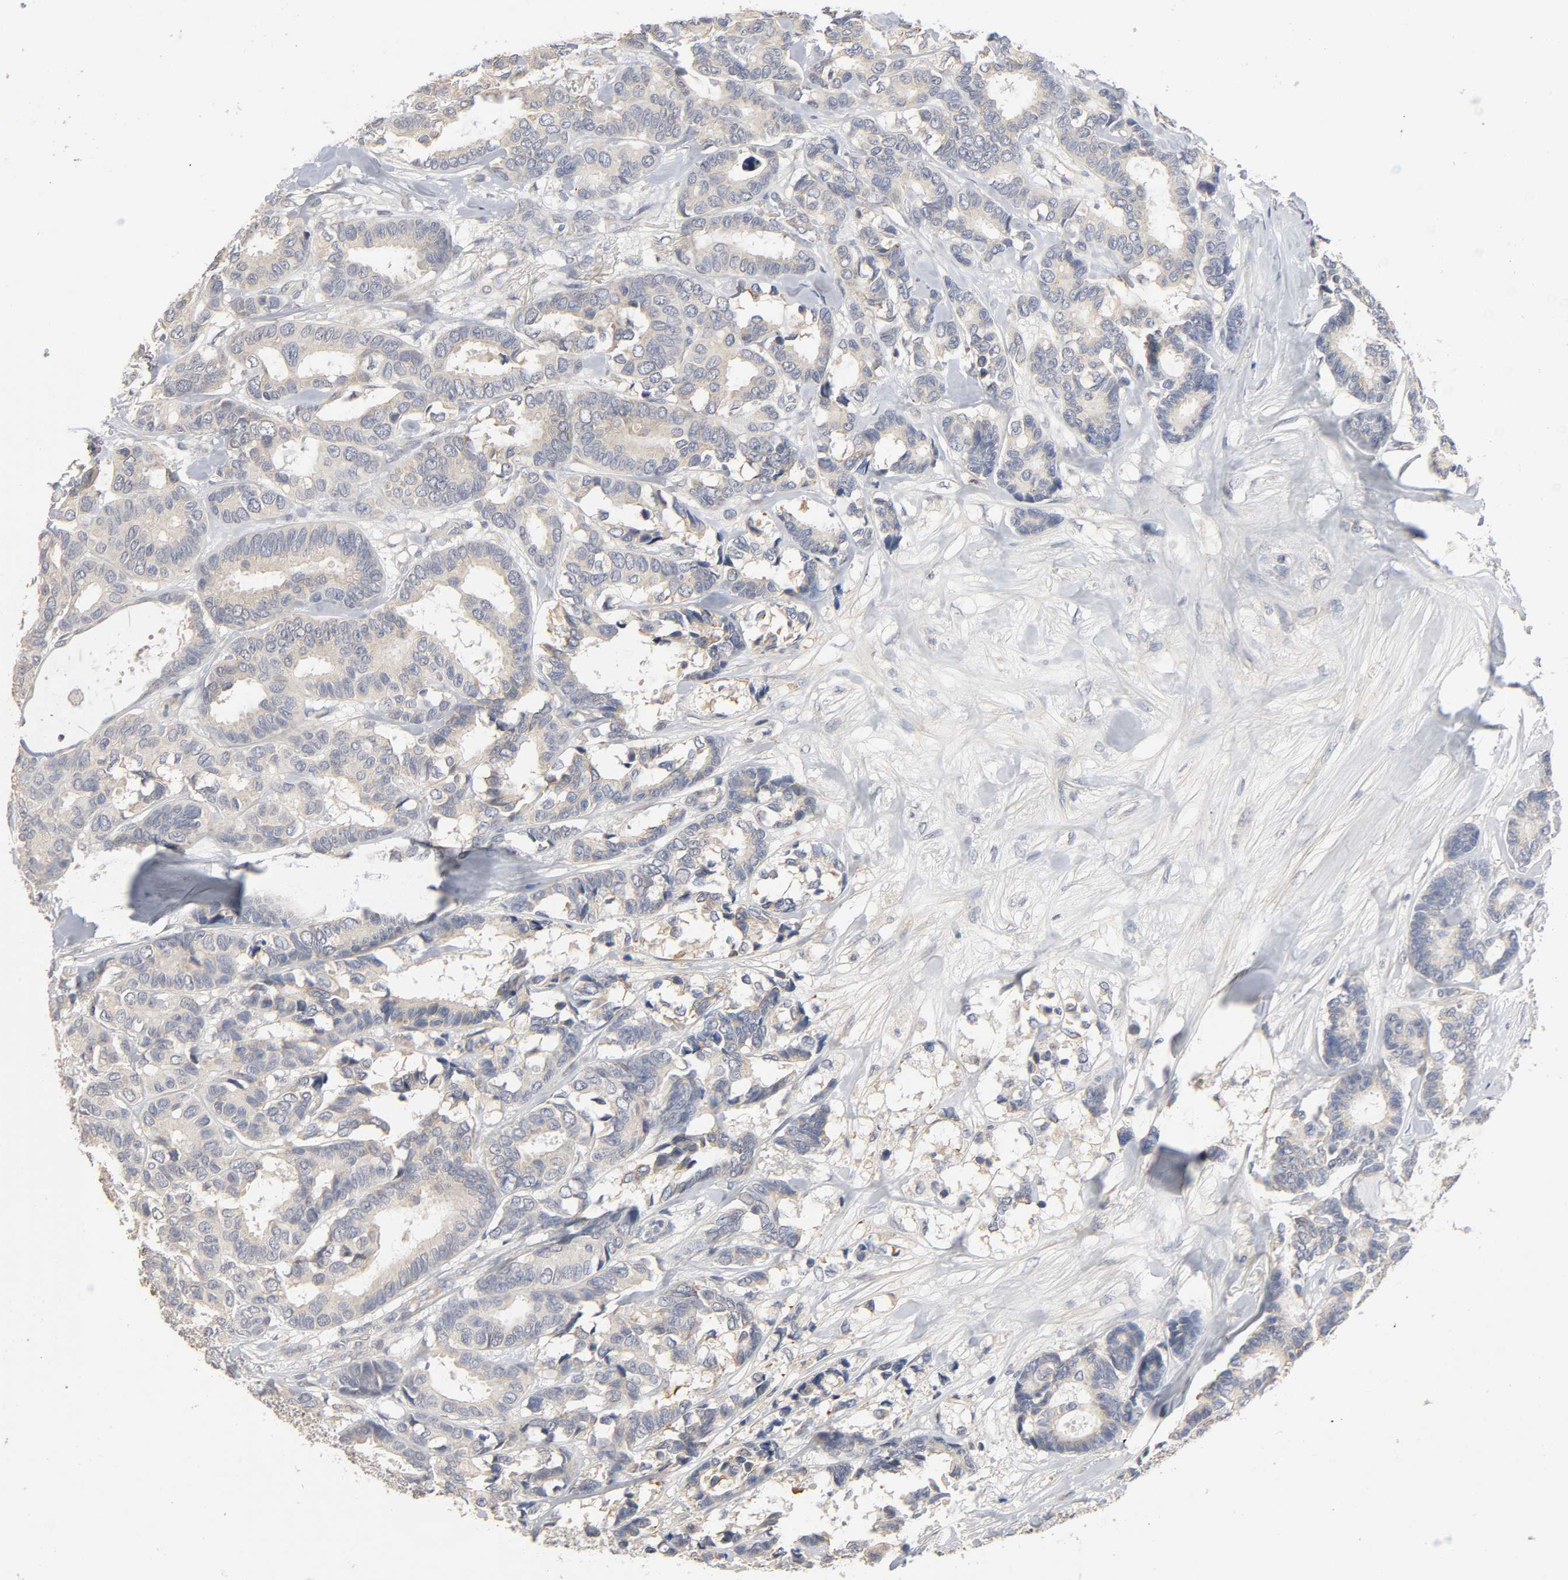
{"staining": {"intensity": "negative", "quantity": "none", "location": "none"}, "tissue": "breast cancer", "cell_type": "Tumor cells", "image_type": "cancer", "snomed": [{"axis": "morphology", "description": "Duct carcinoma"}, {"axis": "topography", "description": "Breast"}], "caption": "There is no significant positivity in tumor cells of breast intraductal carcinoma. (Stains: DAB (3,3'-diaminobenzidine) immunohistochemistry (IHC) with hematoxylin counter stain, Microscopy: brightfield microscopy at high magnification).", "gene": "SLC10A2", "patient": {"sex": "female", "age": 87}}